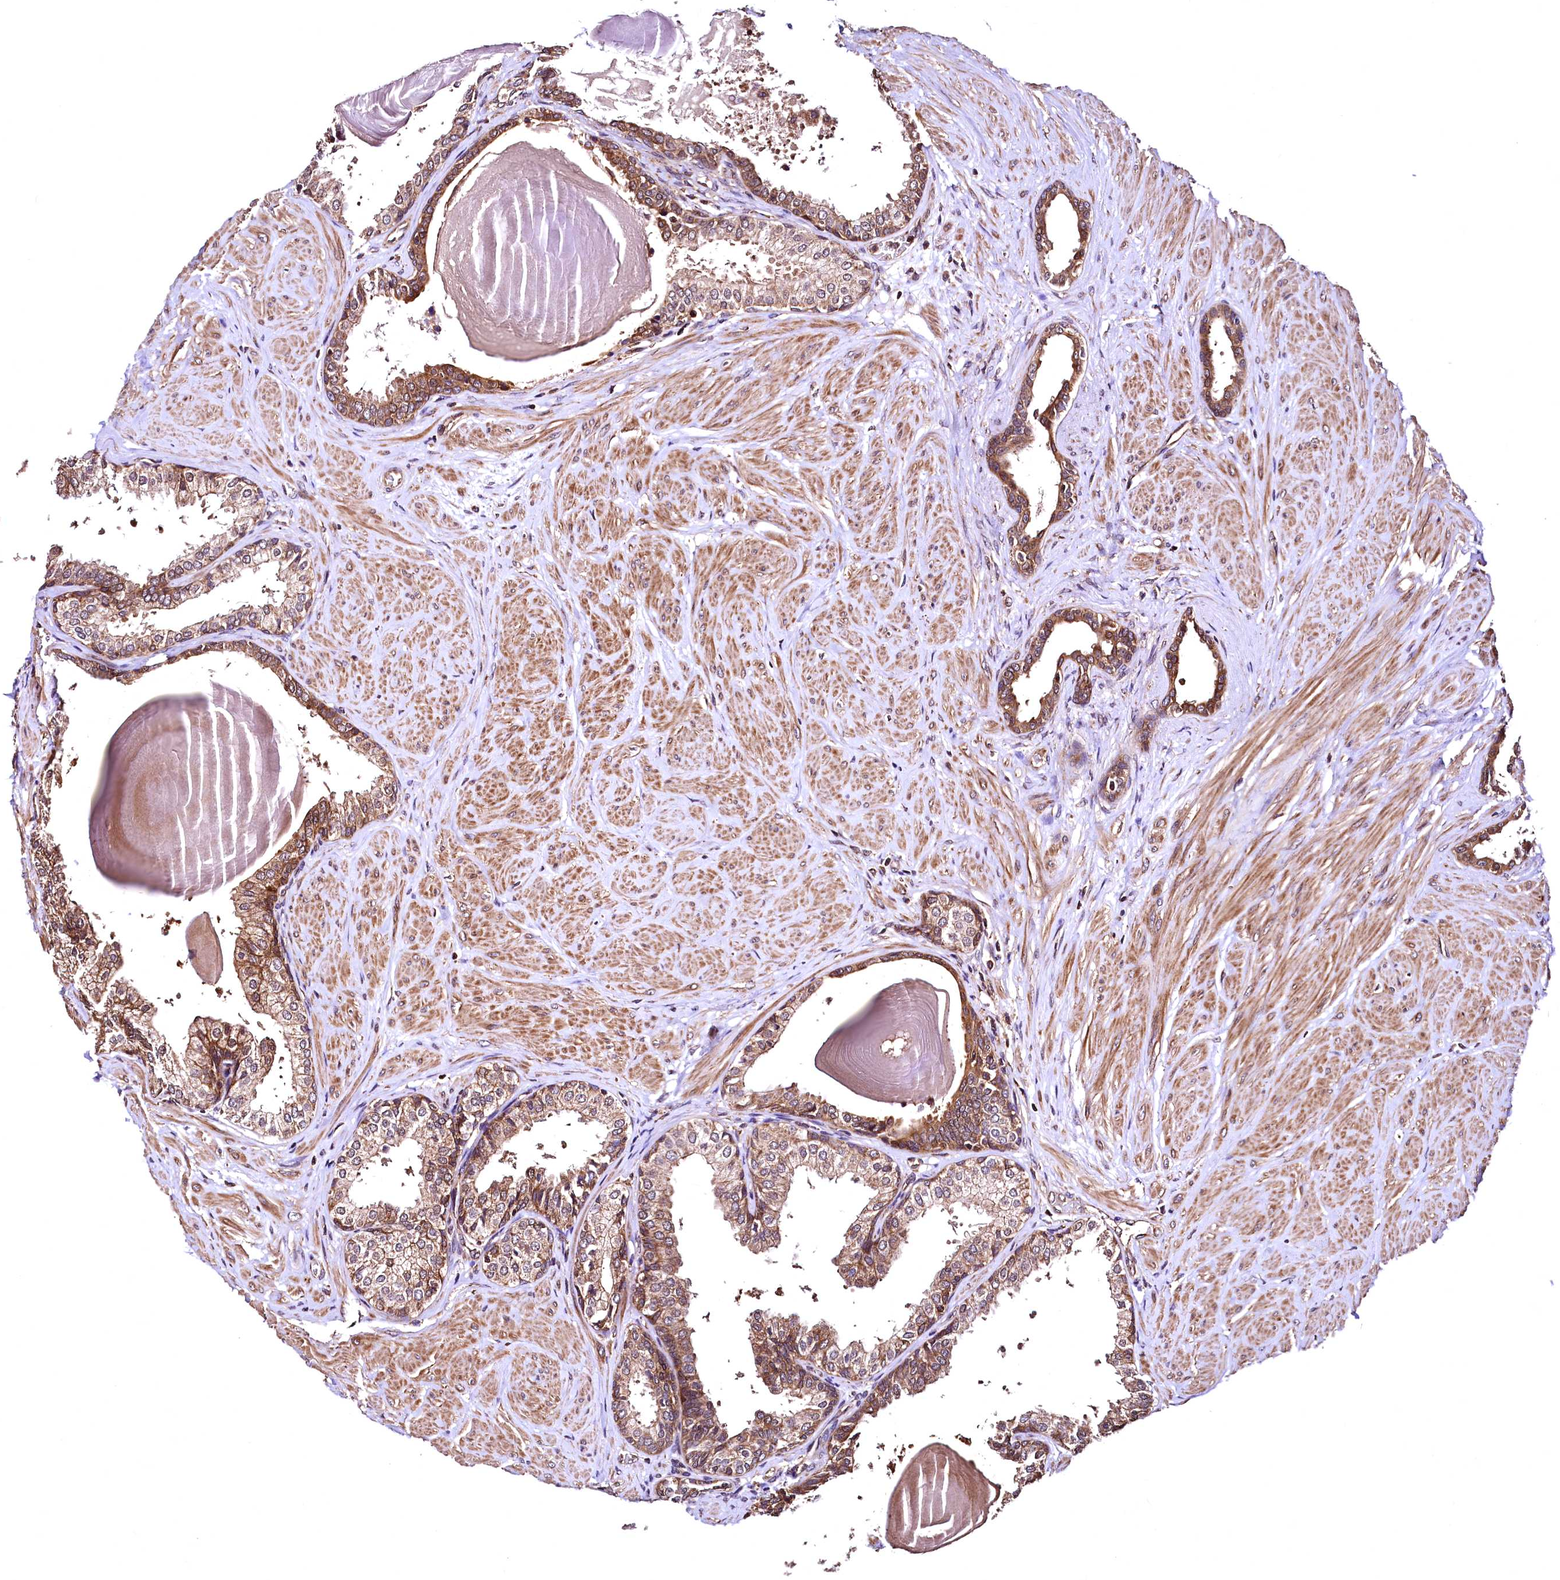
{"staining": {"intensity": "strong", "quantity": ">75%", "location": "cytoplasmic/membranous"}, "tissue": "prostate", "cell_type": "Glandular cells", "image_type": "normal", "snomed": [{"axis": "morphology", "description": "Normal tissue, NOS"}, {"axis": "topography", "description": "Prostate"}], "caption": "This is a photomicrograph of IHC staining of normal prostate, which shows strong staining in the cytoplasmic/membranous of glandular cells.", "gene": "LRSAM1", "patient": {"sex": "male", "age": 48}}